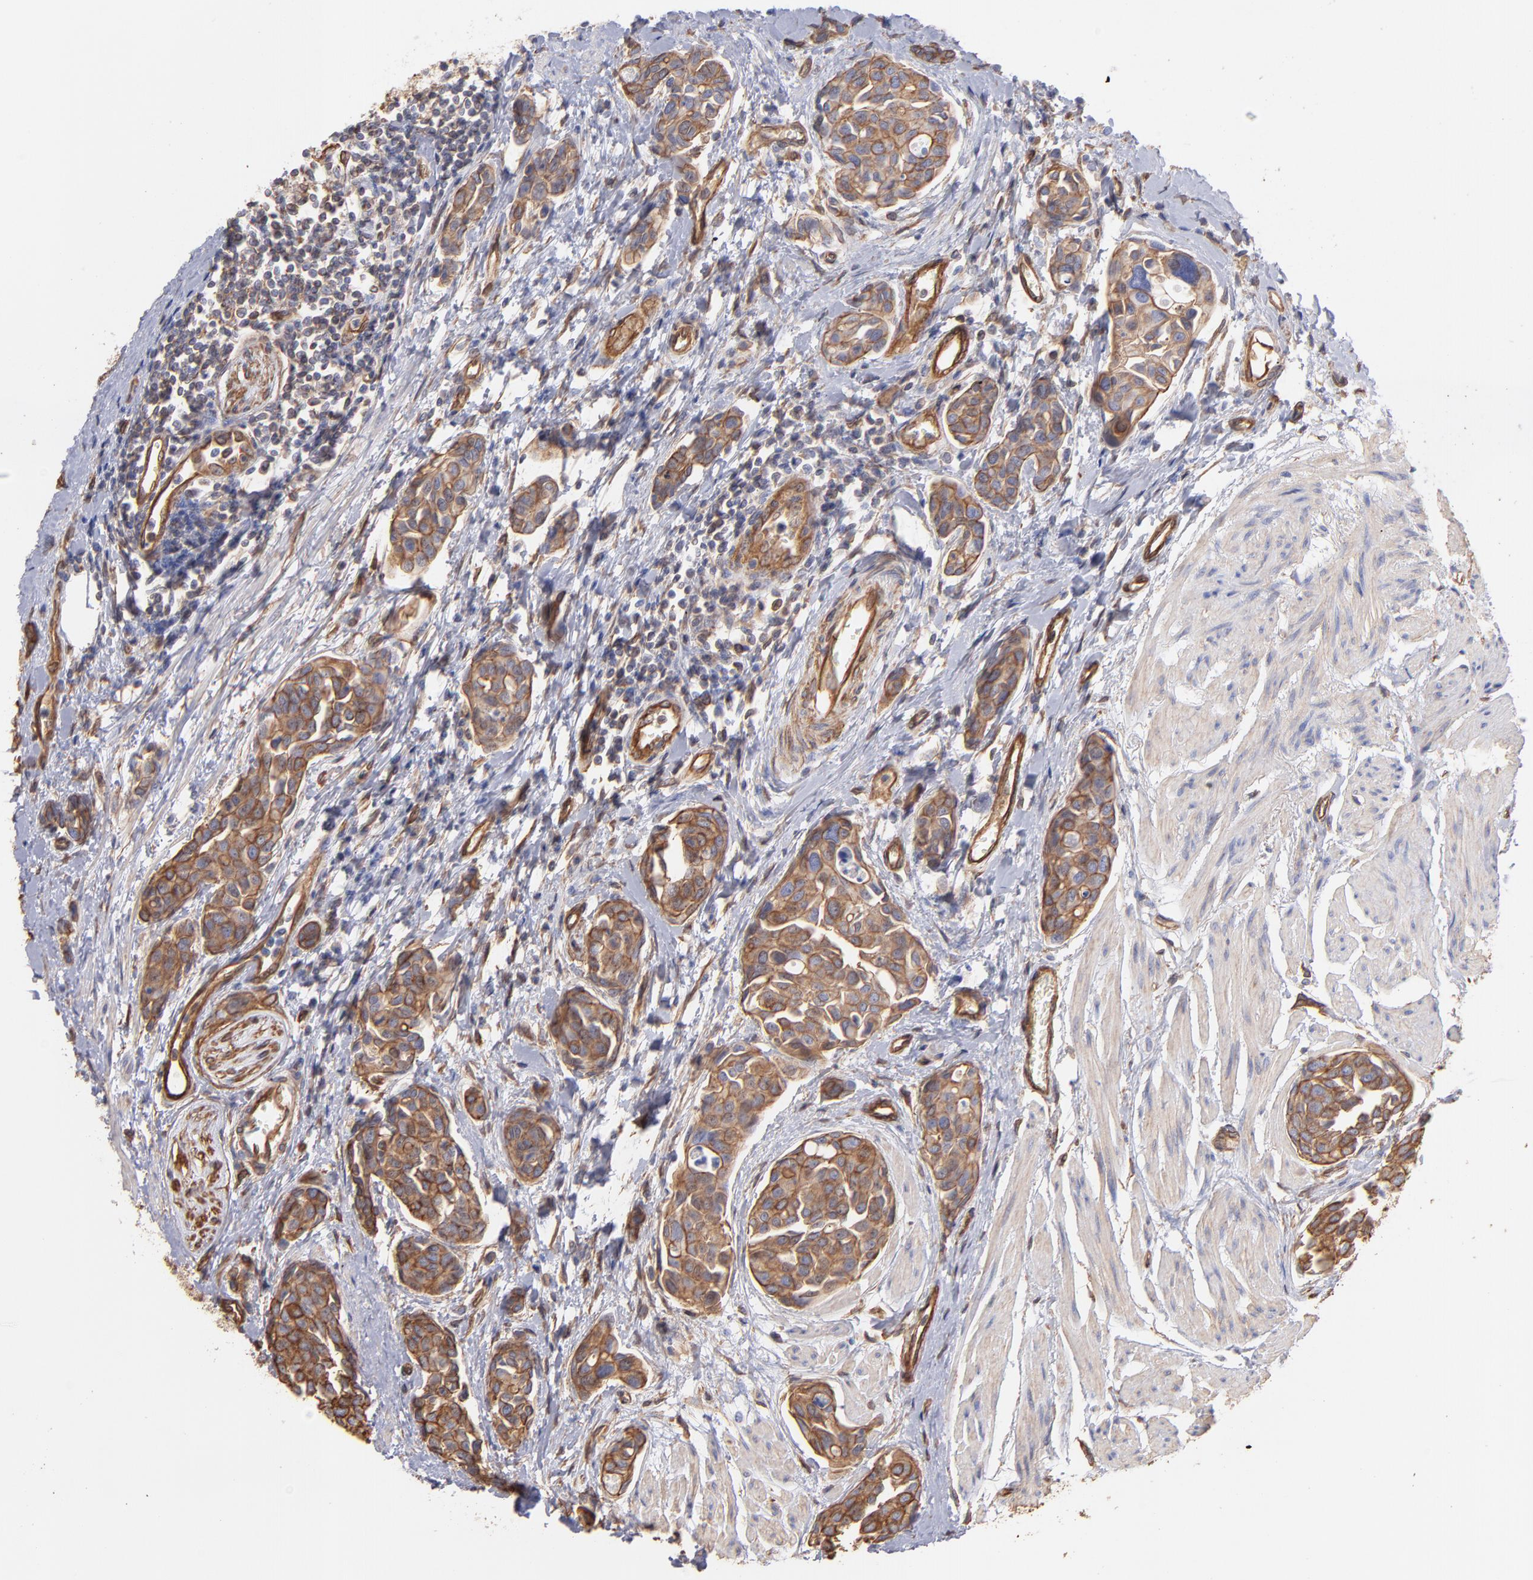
{"staining": {"intensity": "strong", "quantity": ">75%", "location": "cytoplasmic/membranous"}, "tissue": "urothelial cancer", "cell_type": "Tumor cells", "image_type": "cancer", "snomed": [{"axis": "morphology", "description": "Urothelial carcinoma, High grade"}, {"axis": "topography", "description": "Urinary bladder"}], "caption": "High-grade urothelial carcinoma stained with DAB immunohistochemistry (IHC) shows high levels of strong cytoplasmic/membranous staining in about >75% of tumor cells.", "gene": "PLEC", "patient": {"sex": "male", "age": 78}}